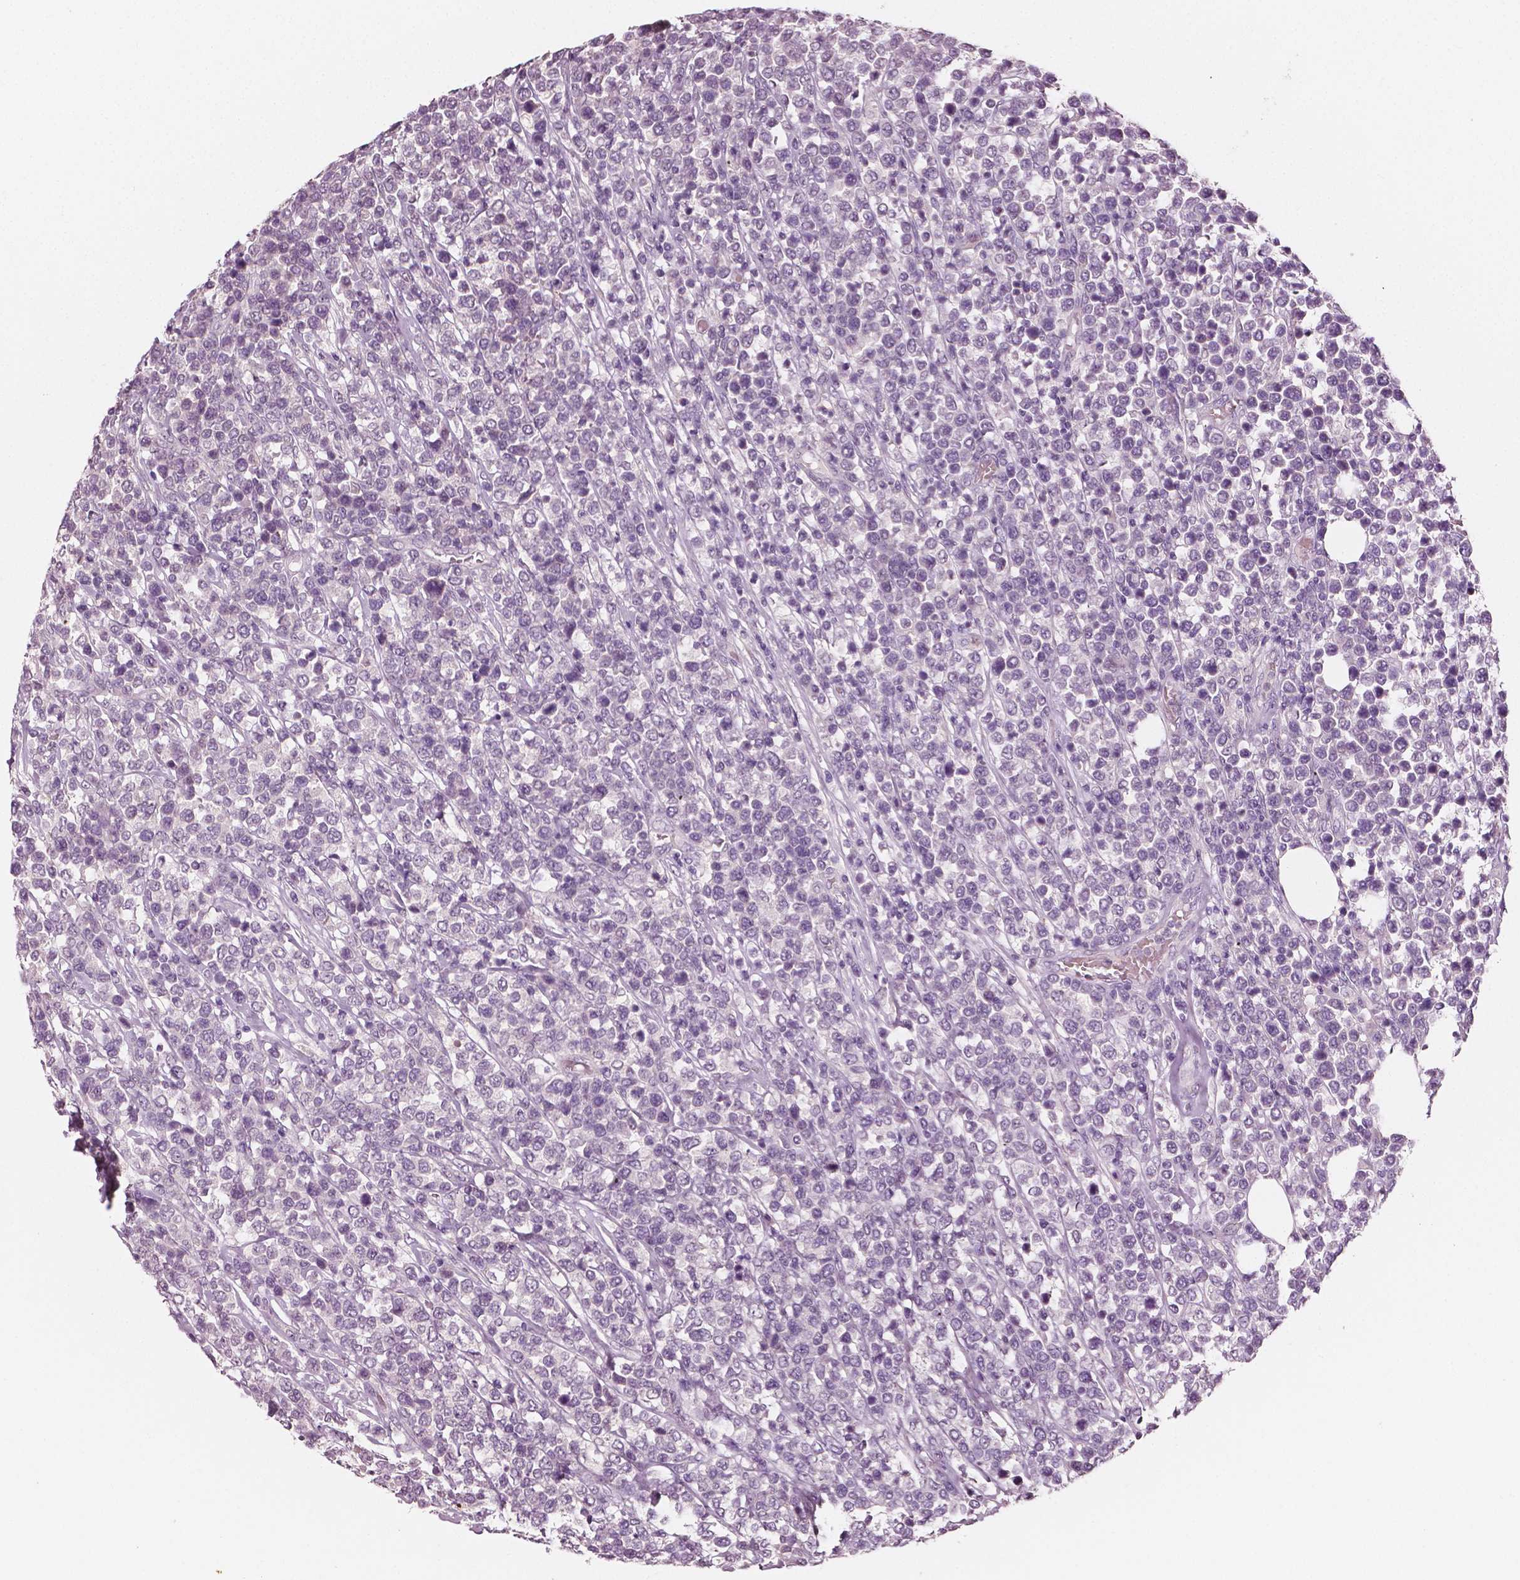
{"staining": {"intensity": "negative", "quantity": "none", "location": "none"}, "tissue": "lymphoma", "cell_type": "Tumor cells", "image_type": "cancer", "snomed": [{"axis": "morphology", "description": "Malignant lymphoma, non-Hodgkin's type, High grade"}, {"axis": "topography", "description": "Soft tissue"}], "caption": "The photomicrograph reveals no staining of tumor cells in malignant lymphoma, non-Hodgkin's type (high-grade).", "gene": "PLA2R1", "patient": {"sex": "female", "age": 56}}